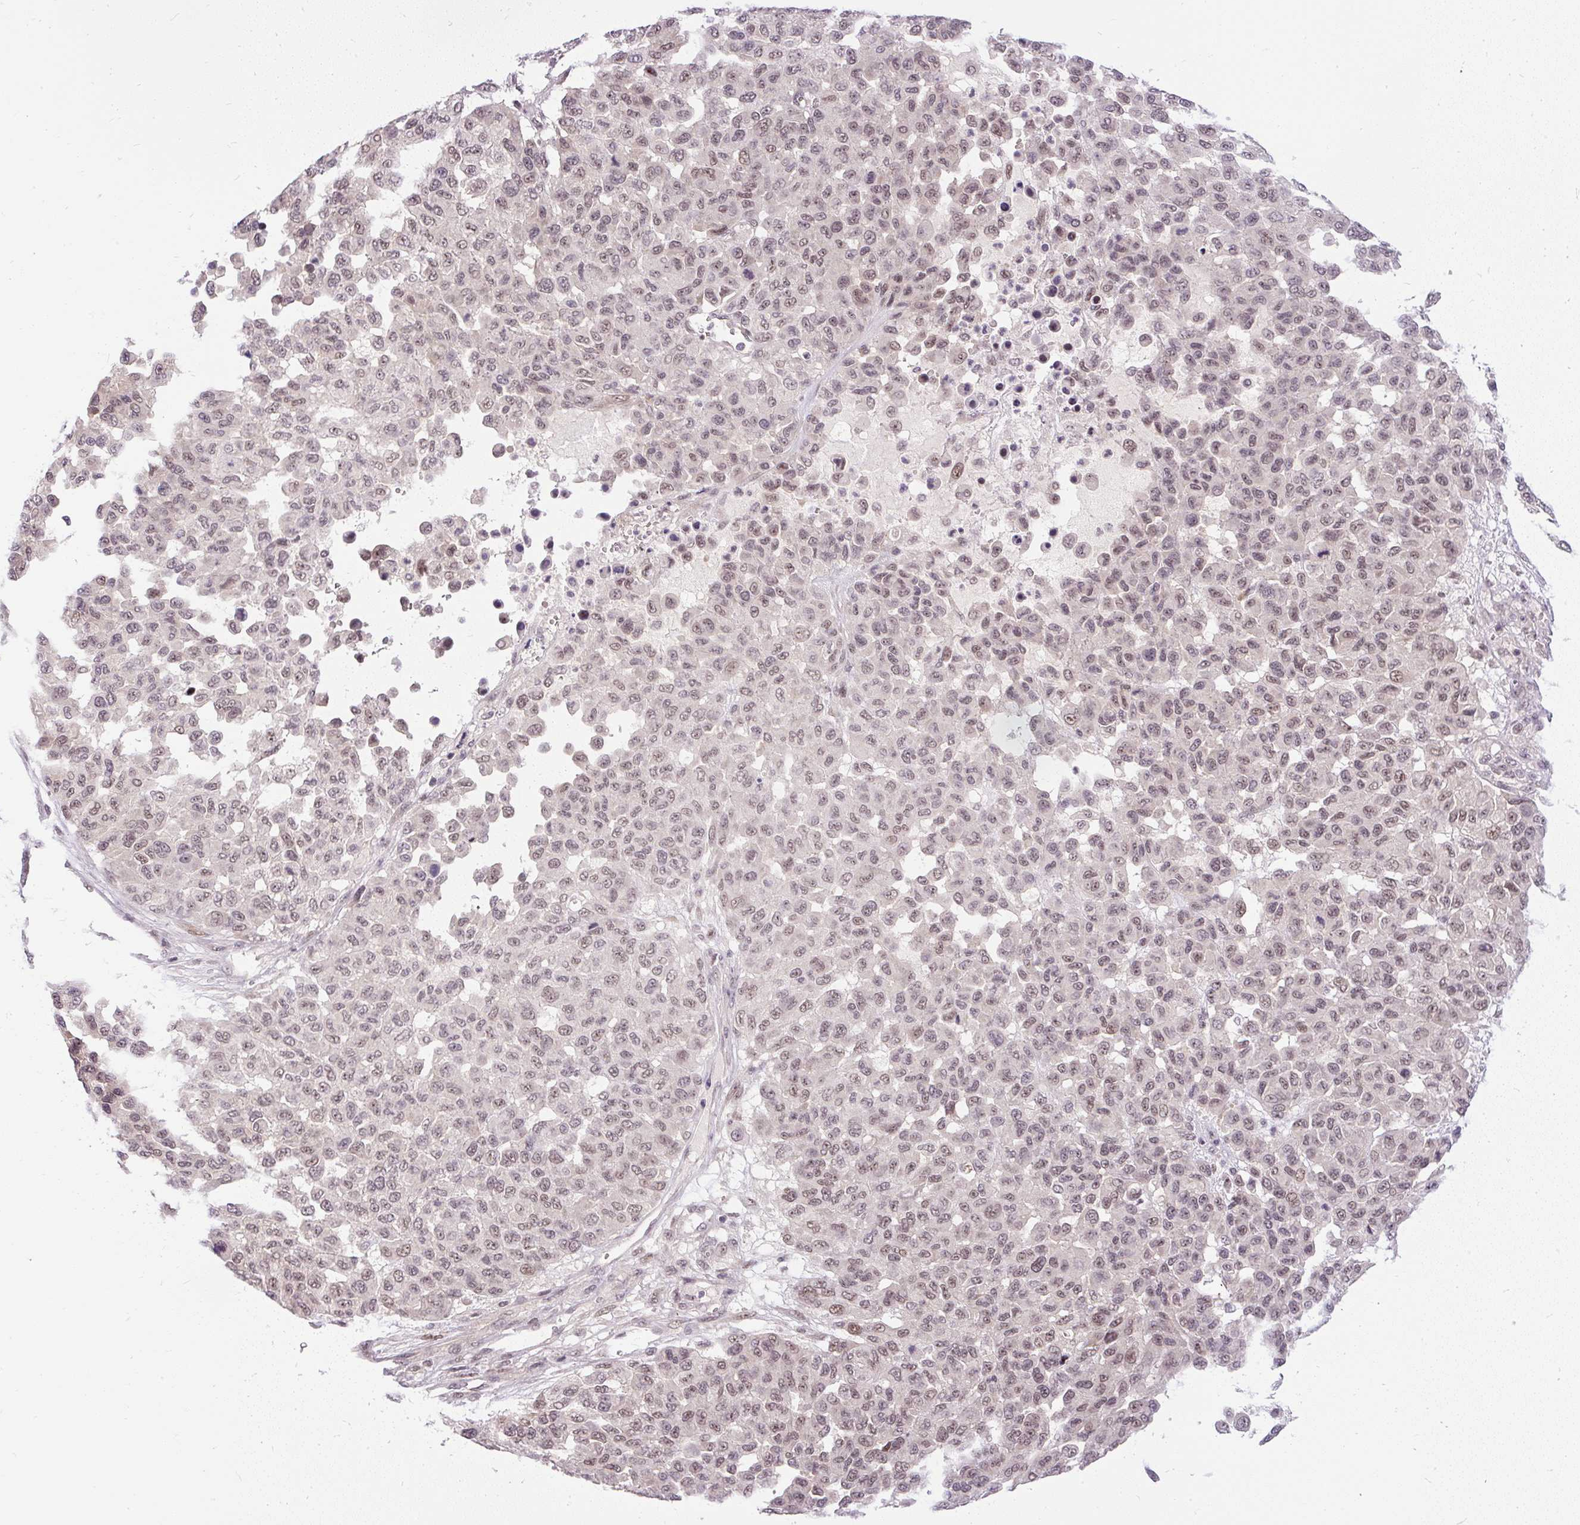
{"staining": {"intensity": "weak", "quantity": ">75%", "location": "nuclear"}, "tissue": "melanoma", "cell_type": "Tumor cells", "image_type": "cancer", "snomed": [{"axis": "morphology", "description": "Malignant melanoma, NOS"}, {"axis": "topography", "description": "Skin"}], "caption": "Human melanoma stained with a protein marker shows weak staining in tumor cells.", "gene": "FAM117B", "patient": {"sex": "male", "age": 62}}